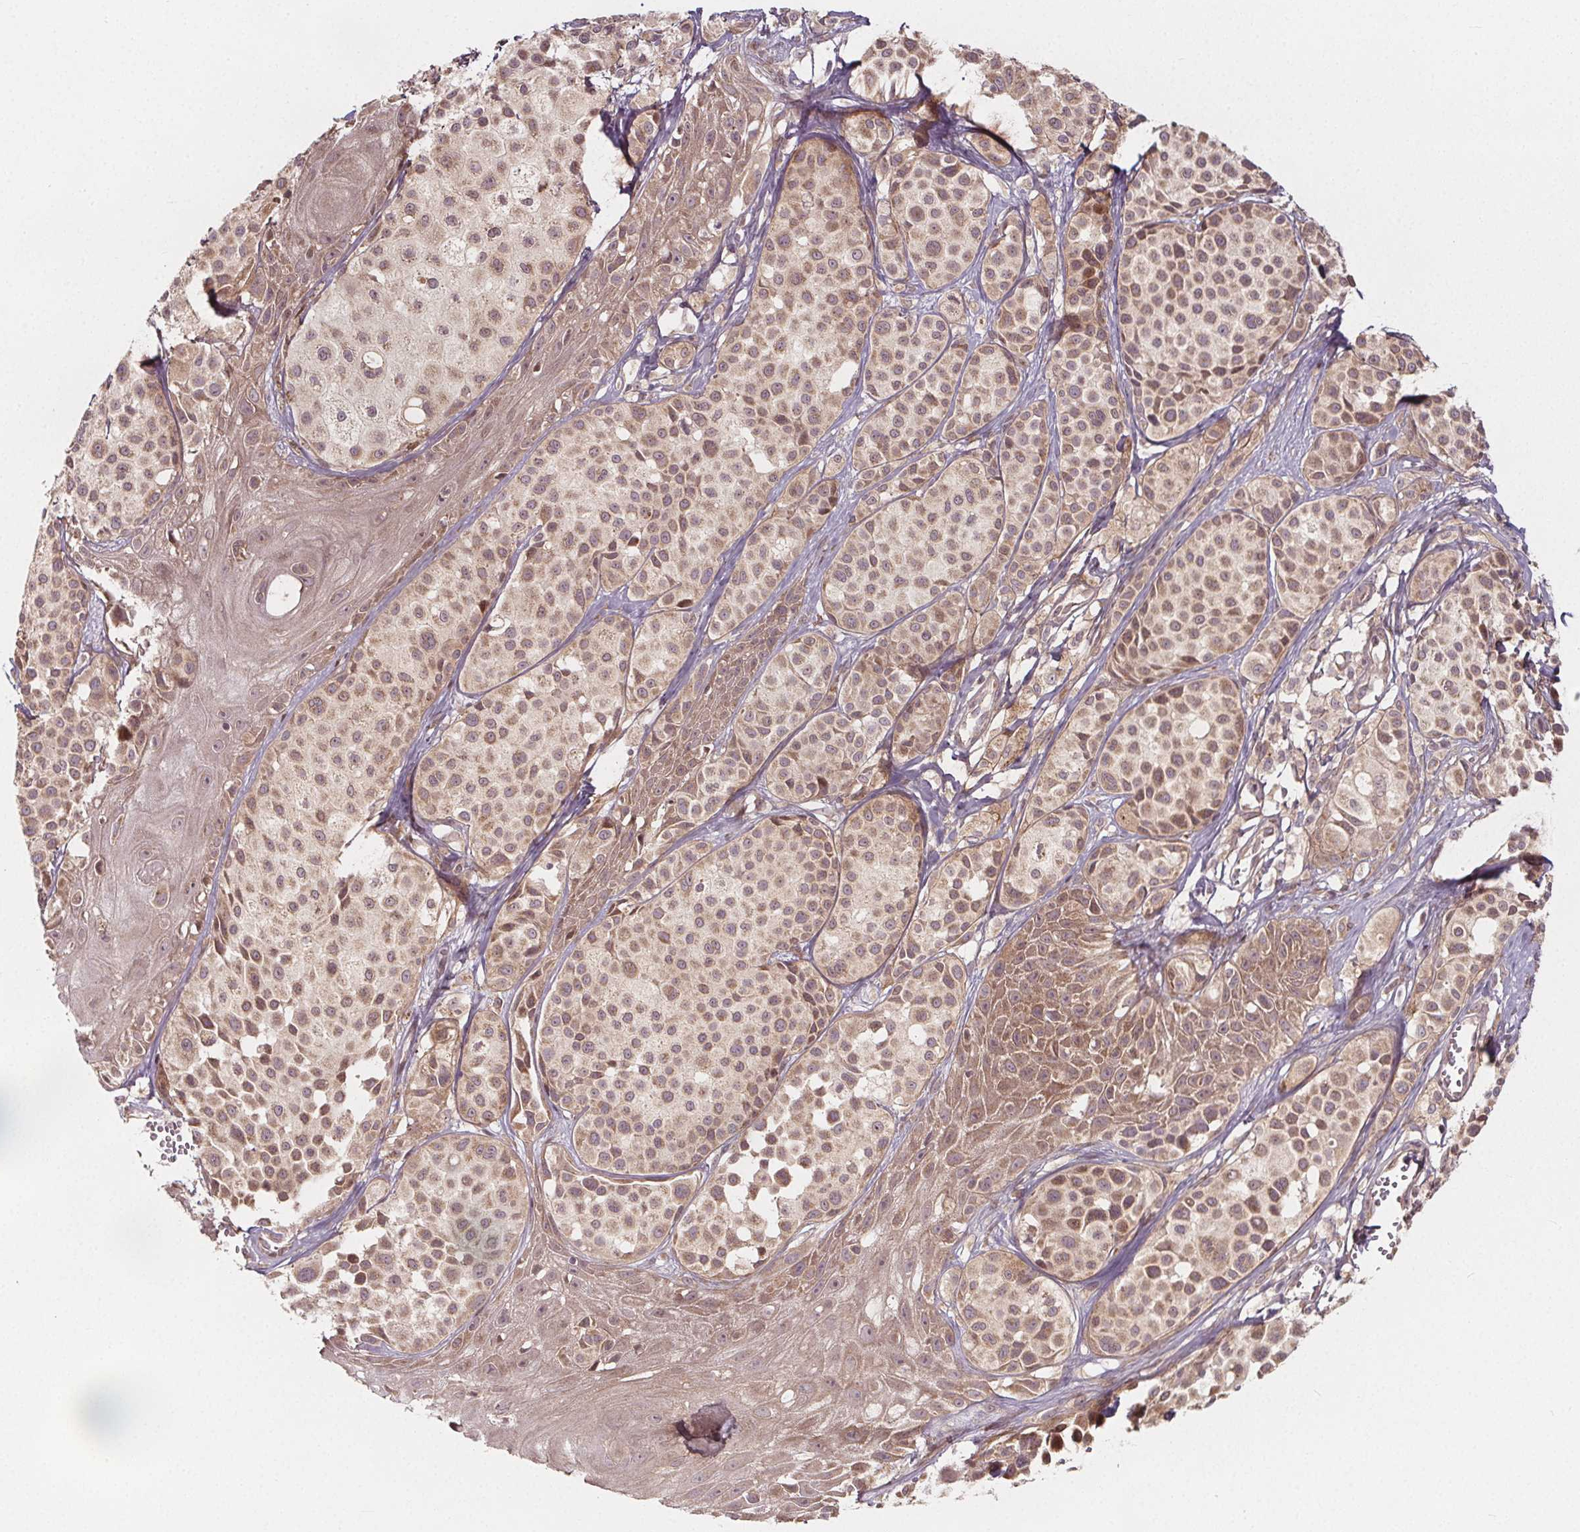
{"staining": {"intensity": "moderate", "quantity": ">75%", "location": "cytoplasmic/membranous,nuclear"}, "tissue": "melanoma", "cell_type": "Tumor cells", "image_type": "cancer", "snomed": [{"axis": "morphology", "description": "Malignant melanoma, NOS"}, {"axis": "topography", "description": "Skin"}], "caption": "Malignant melanoma tissue exhibits moderate cytoplasmic/membranous and nuclear positivity in approximately >75% of tumor cells Immunohistochemistry stains the protein in brown and the nuclei are stained blue.", "gene": "AKT1S1", "patient": {"sex": "male", "age": 77}}